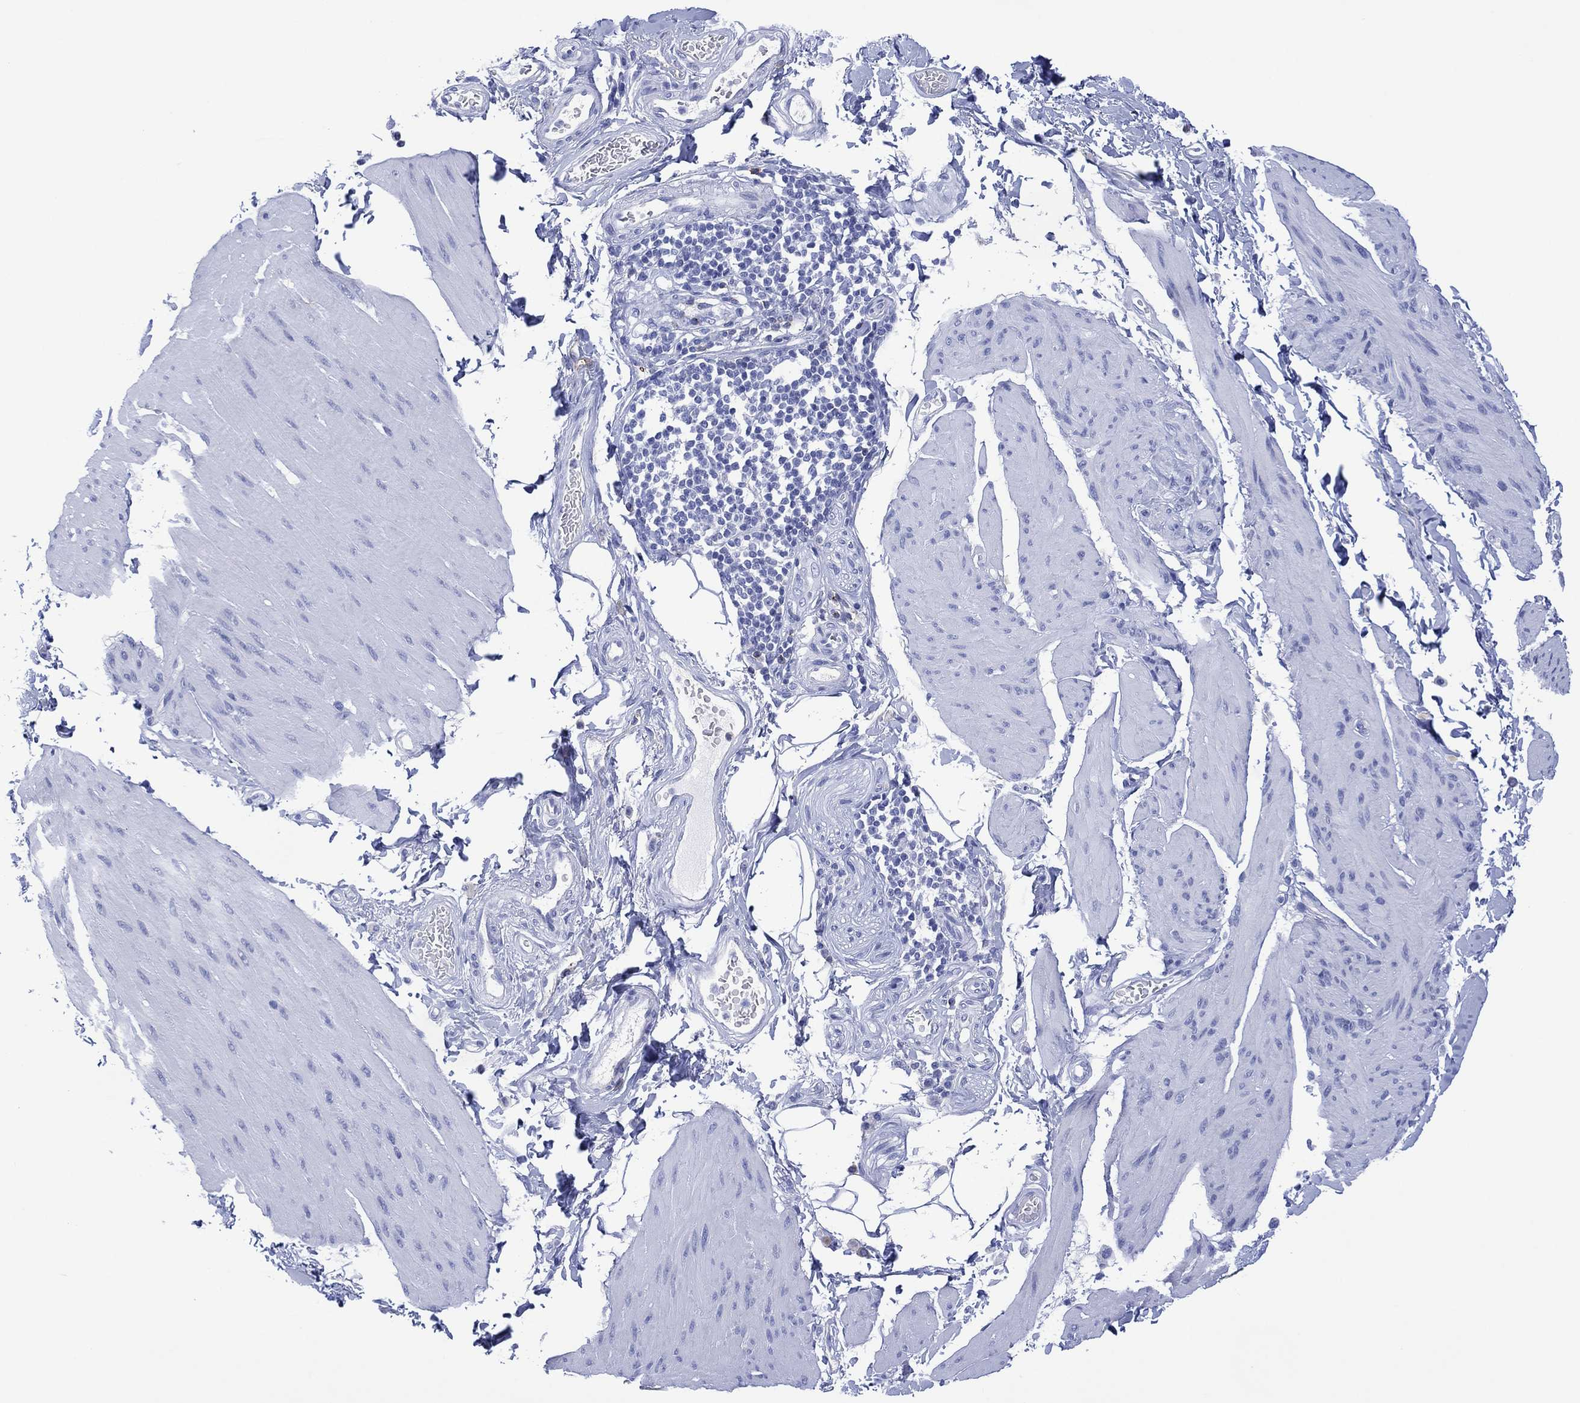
{"staining": {"intensity": "negative", "quantity": "none", "location": "none"}, "tissue": "smooth muscle", "cell_type": "Smooth muscle cells", "image_type": "normal", "snomed": [{"axis": "morphology", "description": "Normal tissue, NOS"}, {"axis": "topography", "description": "Adipose tissue"}, {"axis": "topography", "description": "Smooth muscle"}, {"axis": "topography", "description": "Peripheral nerve tissue"}], "caption": "Smooth muscle cells are negative for brown protein staining in normal smooth muscle. (Stains: DAB IHC with hematoxylin counter stain, Microscopy: brightfield microscopy at high magnification).", "gene": "DPP4", "patient": {"sex": "male", "age": 83}}